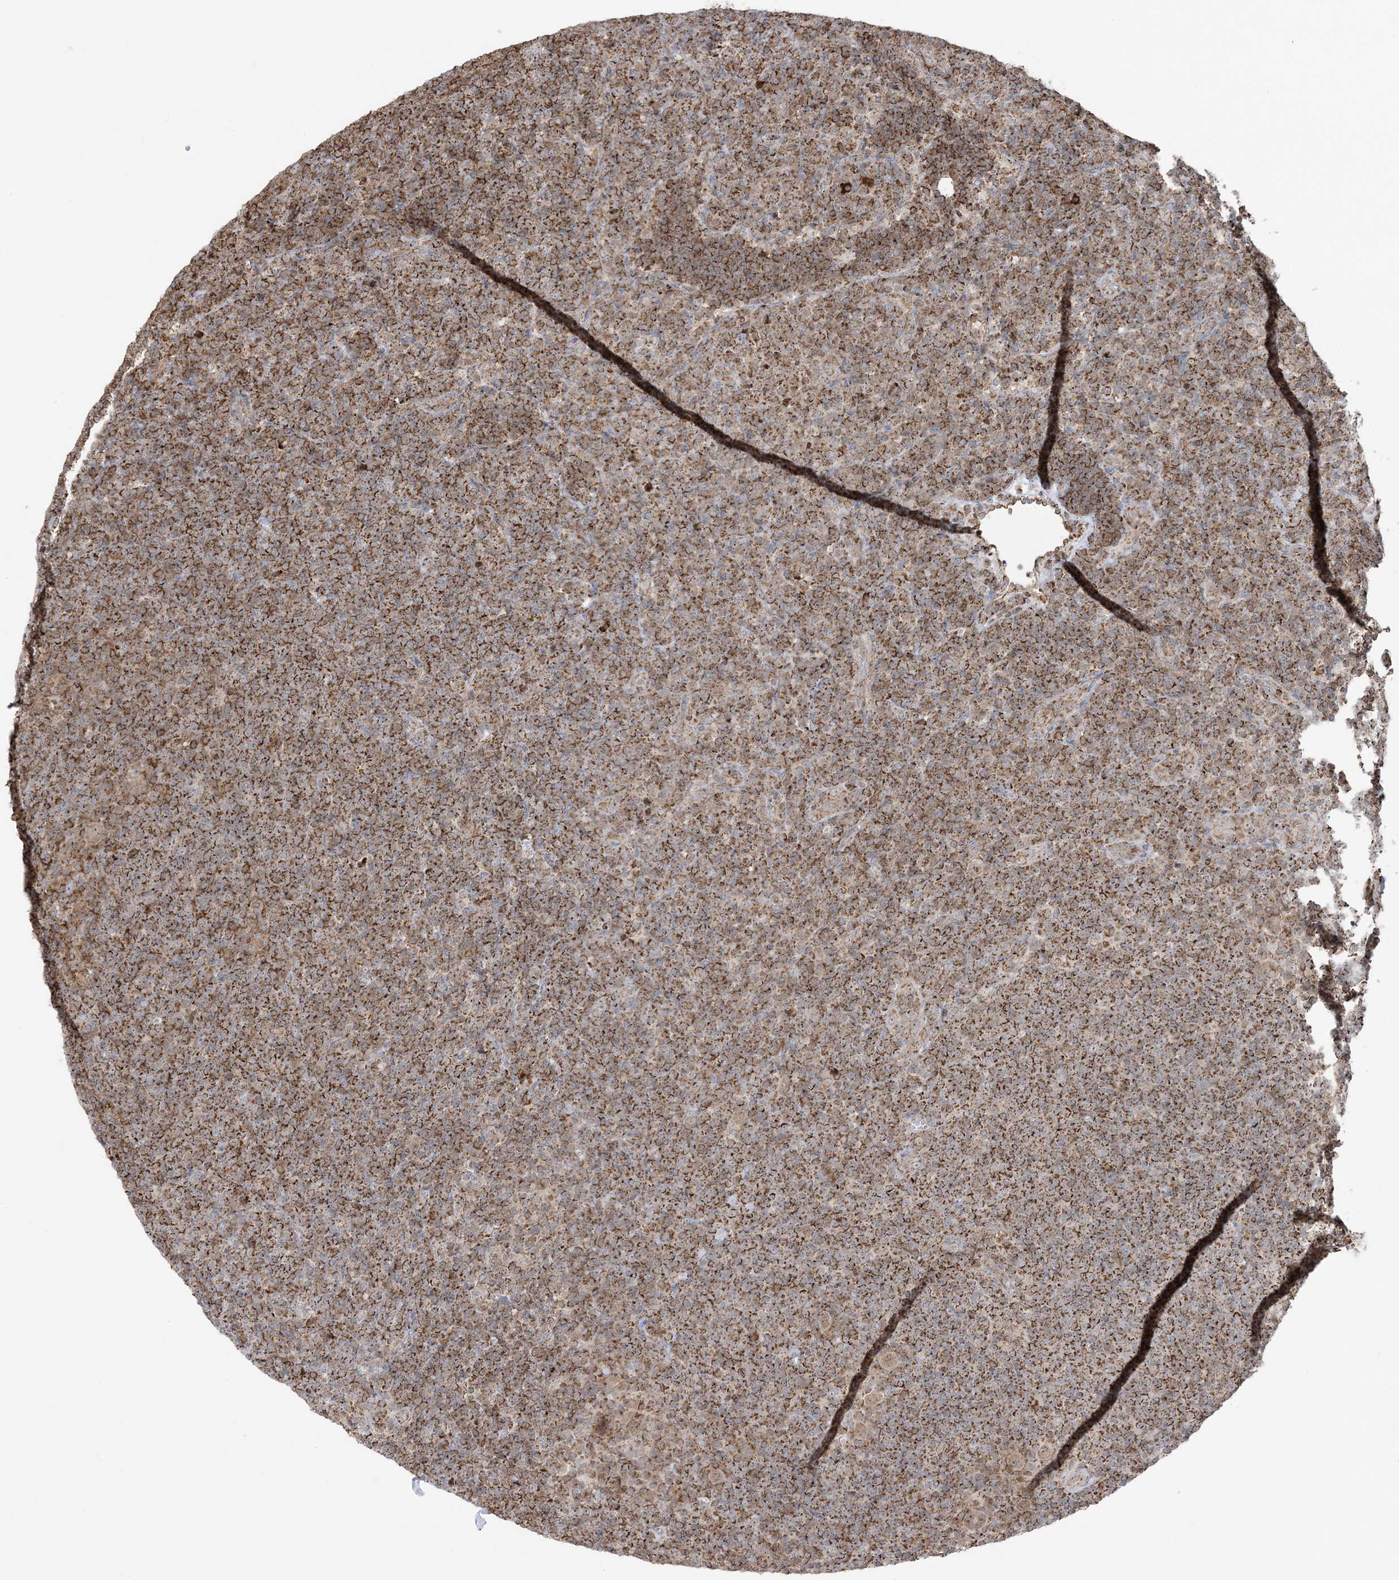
{"staining": {"intensity": "moderate", "quantity": "25%-75%", "location": "cytoplasmic/membranous,nuclear"}, "tissue": "lymphoma", "cell_type": "Tumor cells", "image_type": "cancer", "snomed": [{"axis": "morphology", "description": "Hodgkin's disease, NOS"}, {"axis": "topography", "description": "Lymph node"}], "caption": "Moderate cytoplasmic/membranous and nuclear protein expression is present in about 25%-75% of tumor cells in lymphoma.", "gene": "MAPKBP1", "patient": {"sex": "female", "age": 57}}